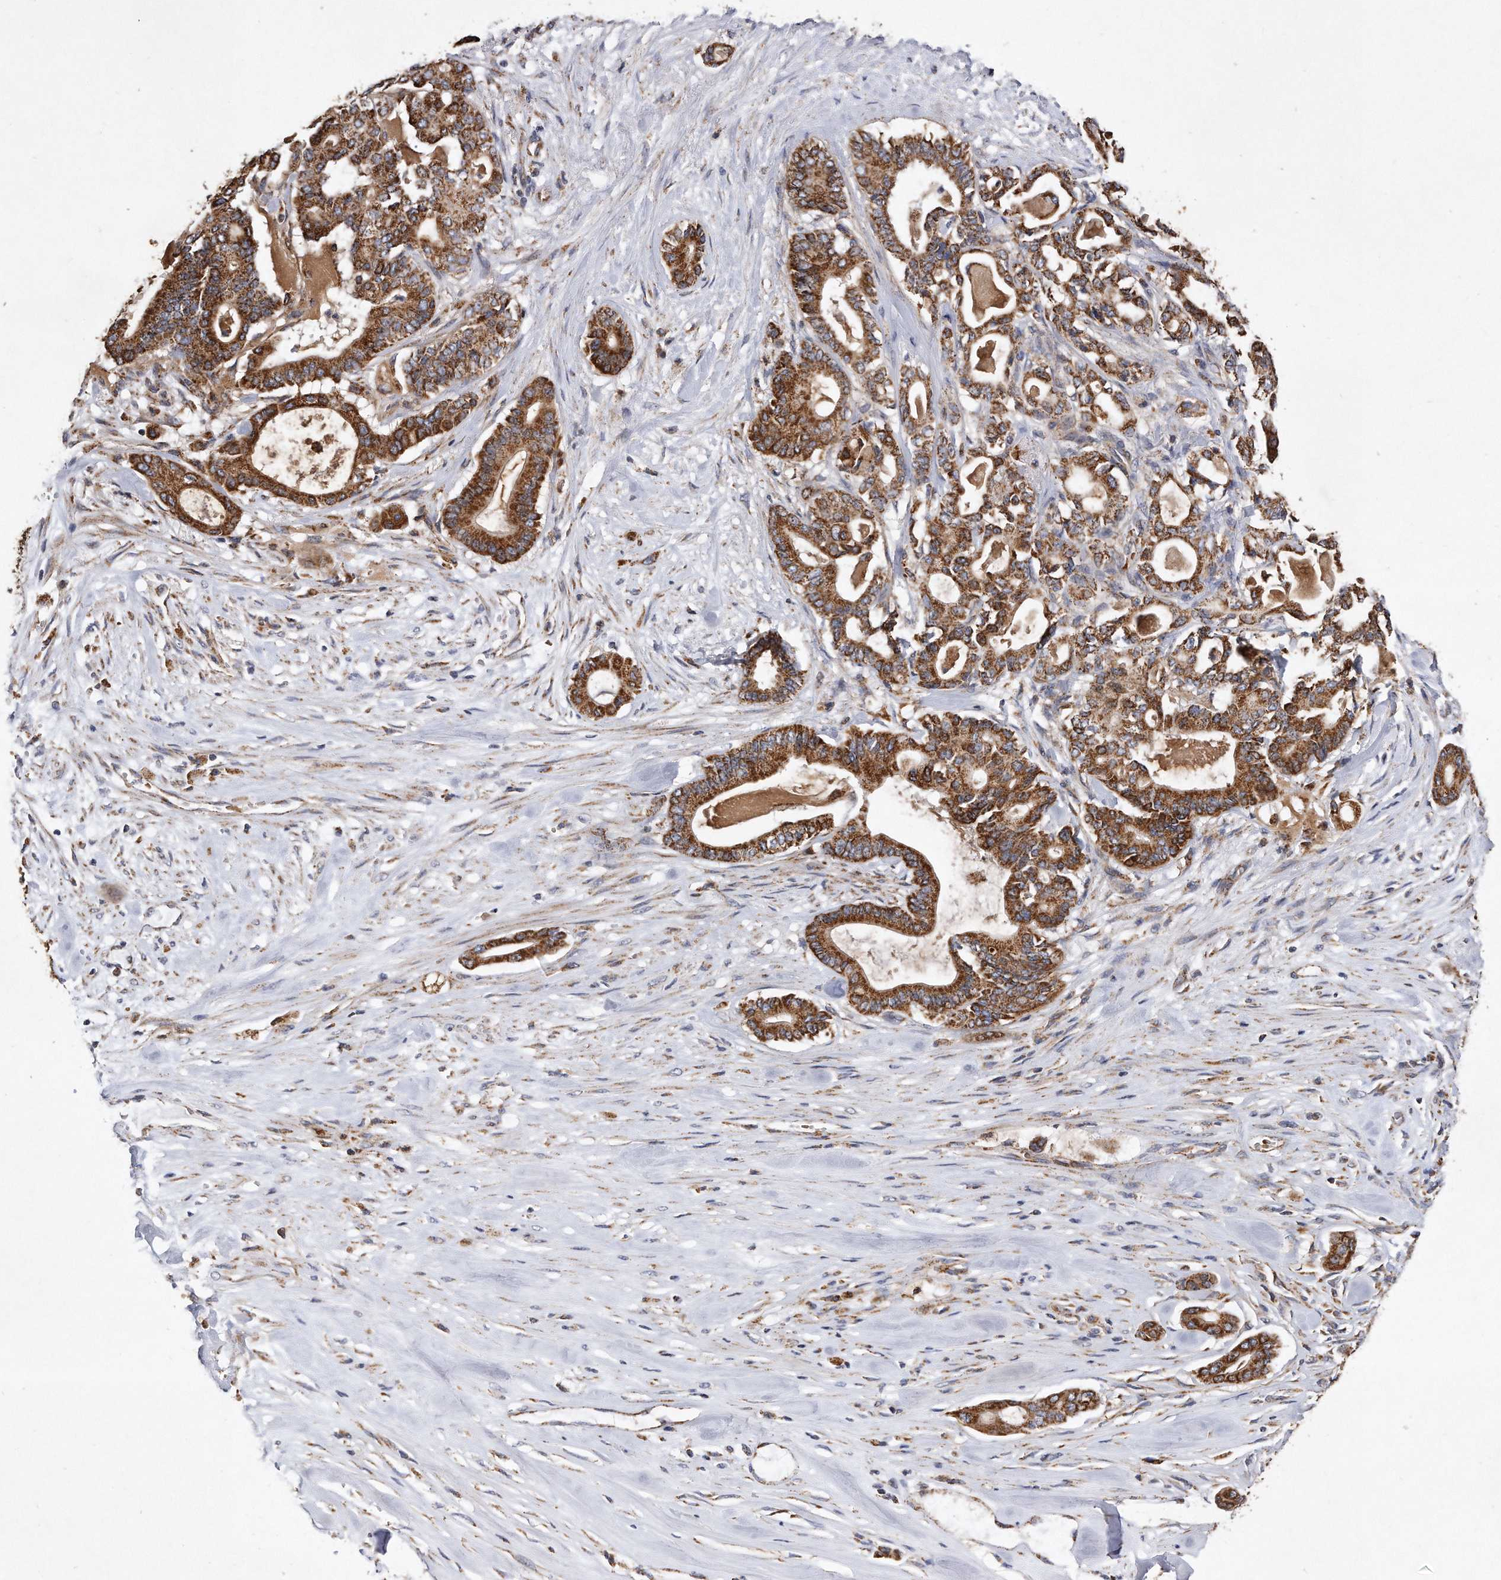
{"staining": {"intensity": "strong", "quantity": ">75%", "location": "cytoplasmic/membranous"}, "tissue": "pancreatic cancer", "cell_type": "Tumor cells", "image_type": "cancer", "snomed": [{"axis": "morphology", "description": "Adenocarcinoma, NOS"}, {"axis": "topography", "description": "Pancreas"}], "caption": "An immunohistochemistry image of tumor tissue is shown. Protein staining in brown labels strong cytoplasmic/membranous positivity in pancreatic adenocarcinoma within tumor cells. The staining is performed using DAB brown chromogen to label protein expression. The nuclei are counter-stained blue using hematoxylin.", "gene": "PPP5C", "patient": {"sex": "male", "age": 63}}